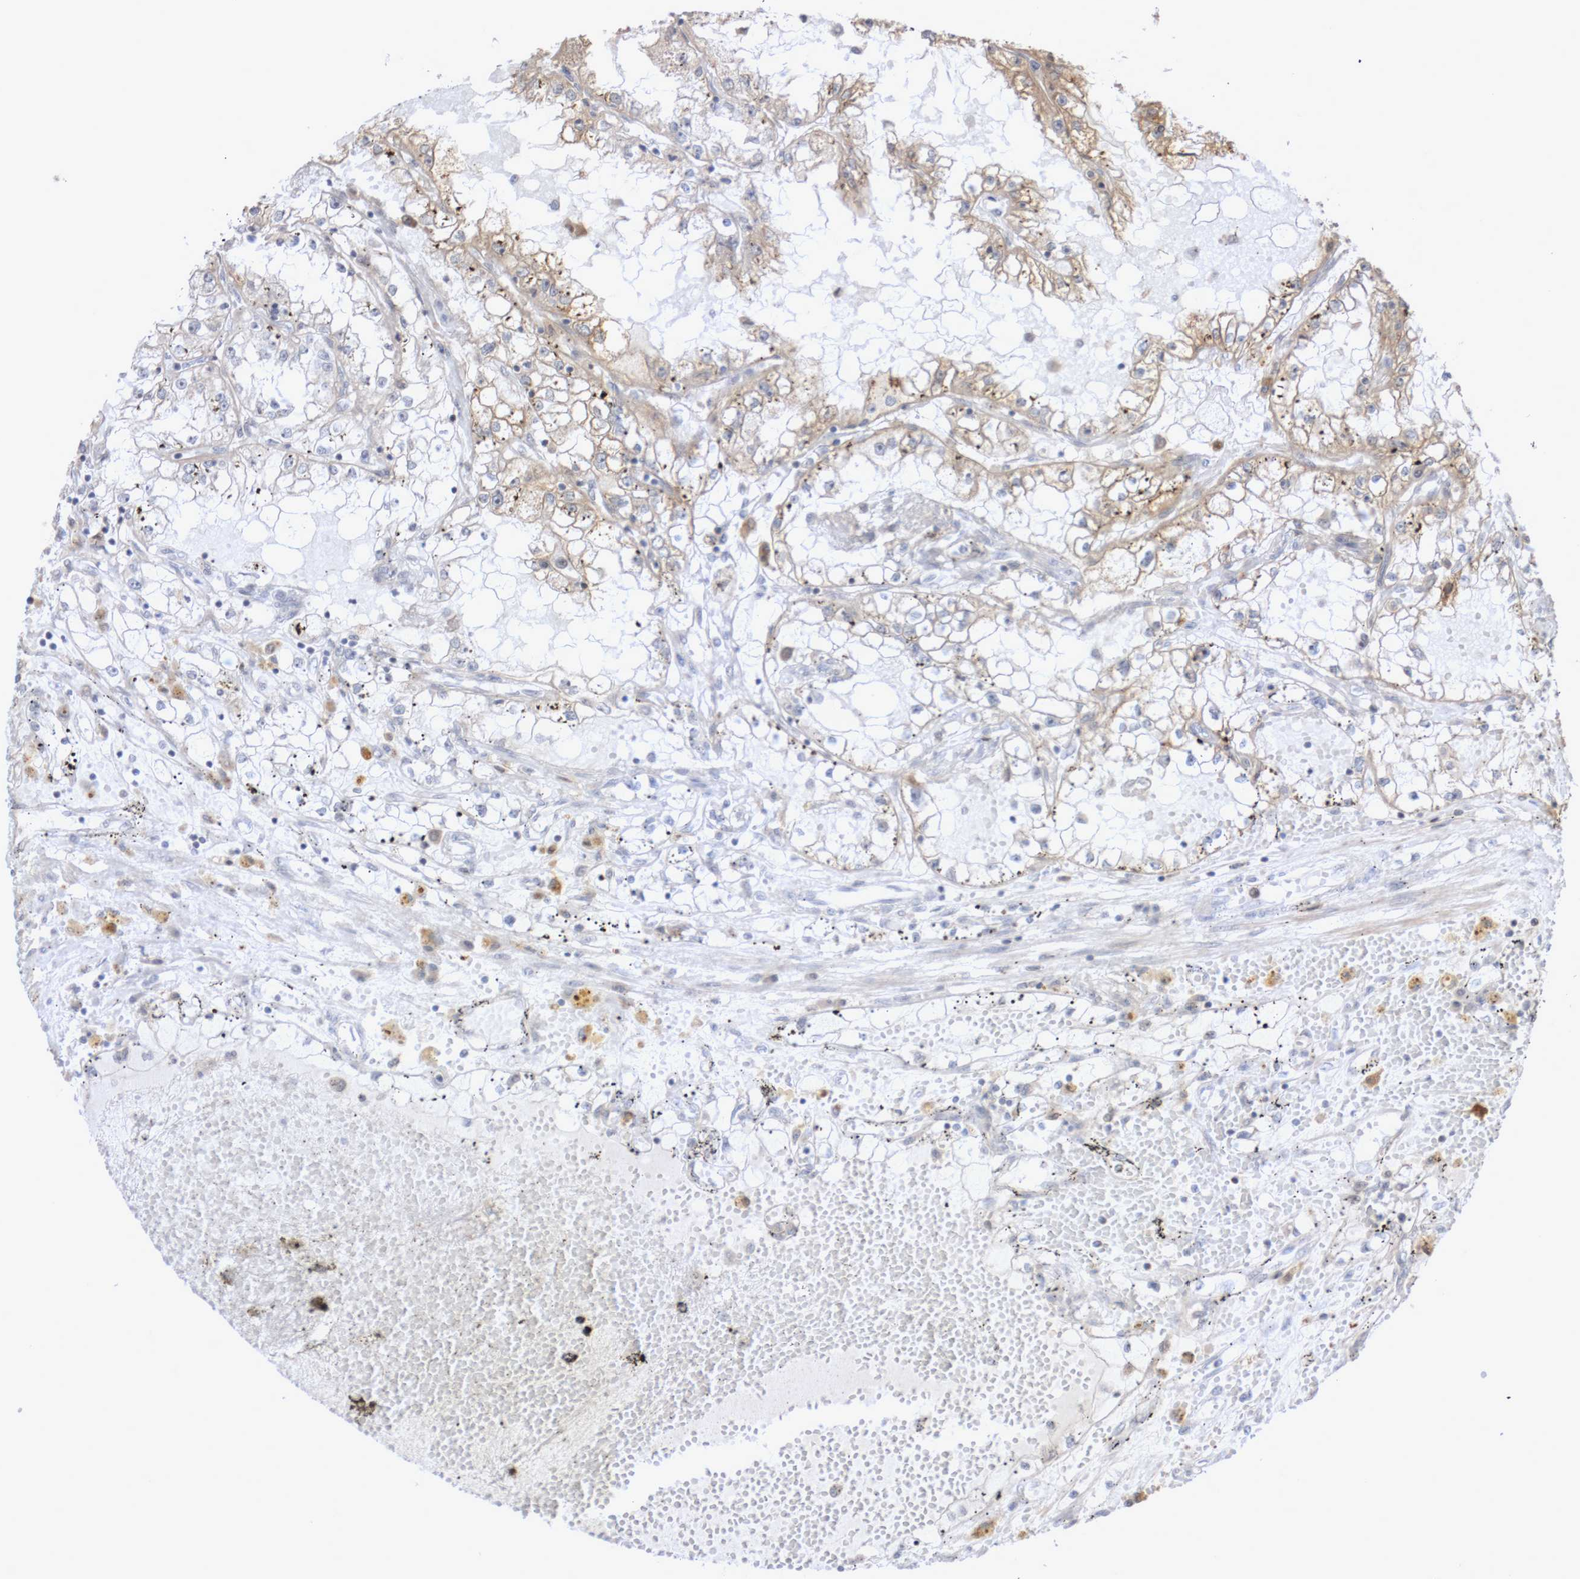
{"staining": {"intensity": "negative", "quantity": "none", "location": "none"}, "tissue": "renal cancer", "cell_type": "Tumor cells", "image_type": "cancer", "snomed": [{"axis": "morphology", "description": "Adenocarcinoma, NOS"}, {"axis": "topography", "description": "Kidney"}], "caption": "Tumor cells are negative for protein expression in human adenocarcinoma (renal).", "gene": "DPH7", "patient": {"sex": "male", "age": 56}}